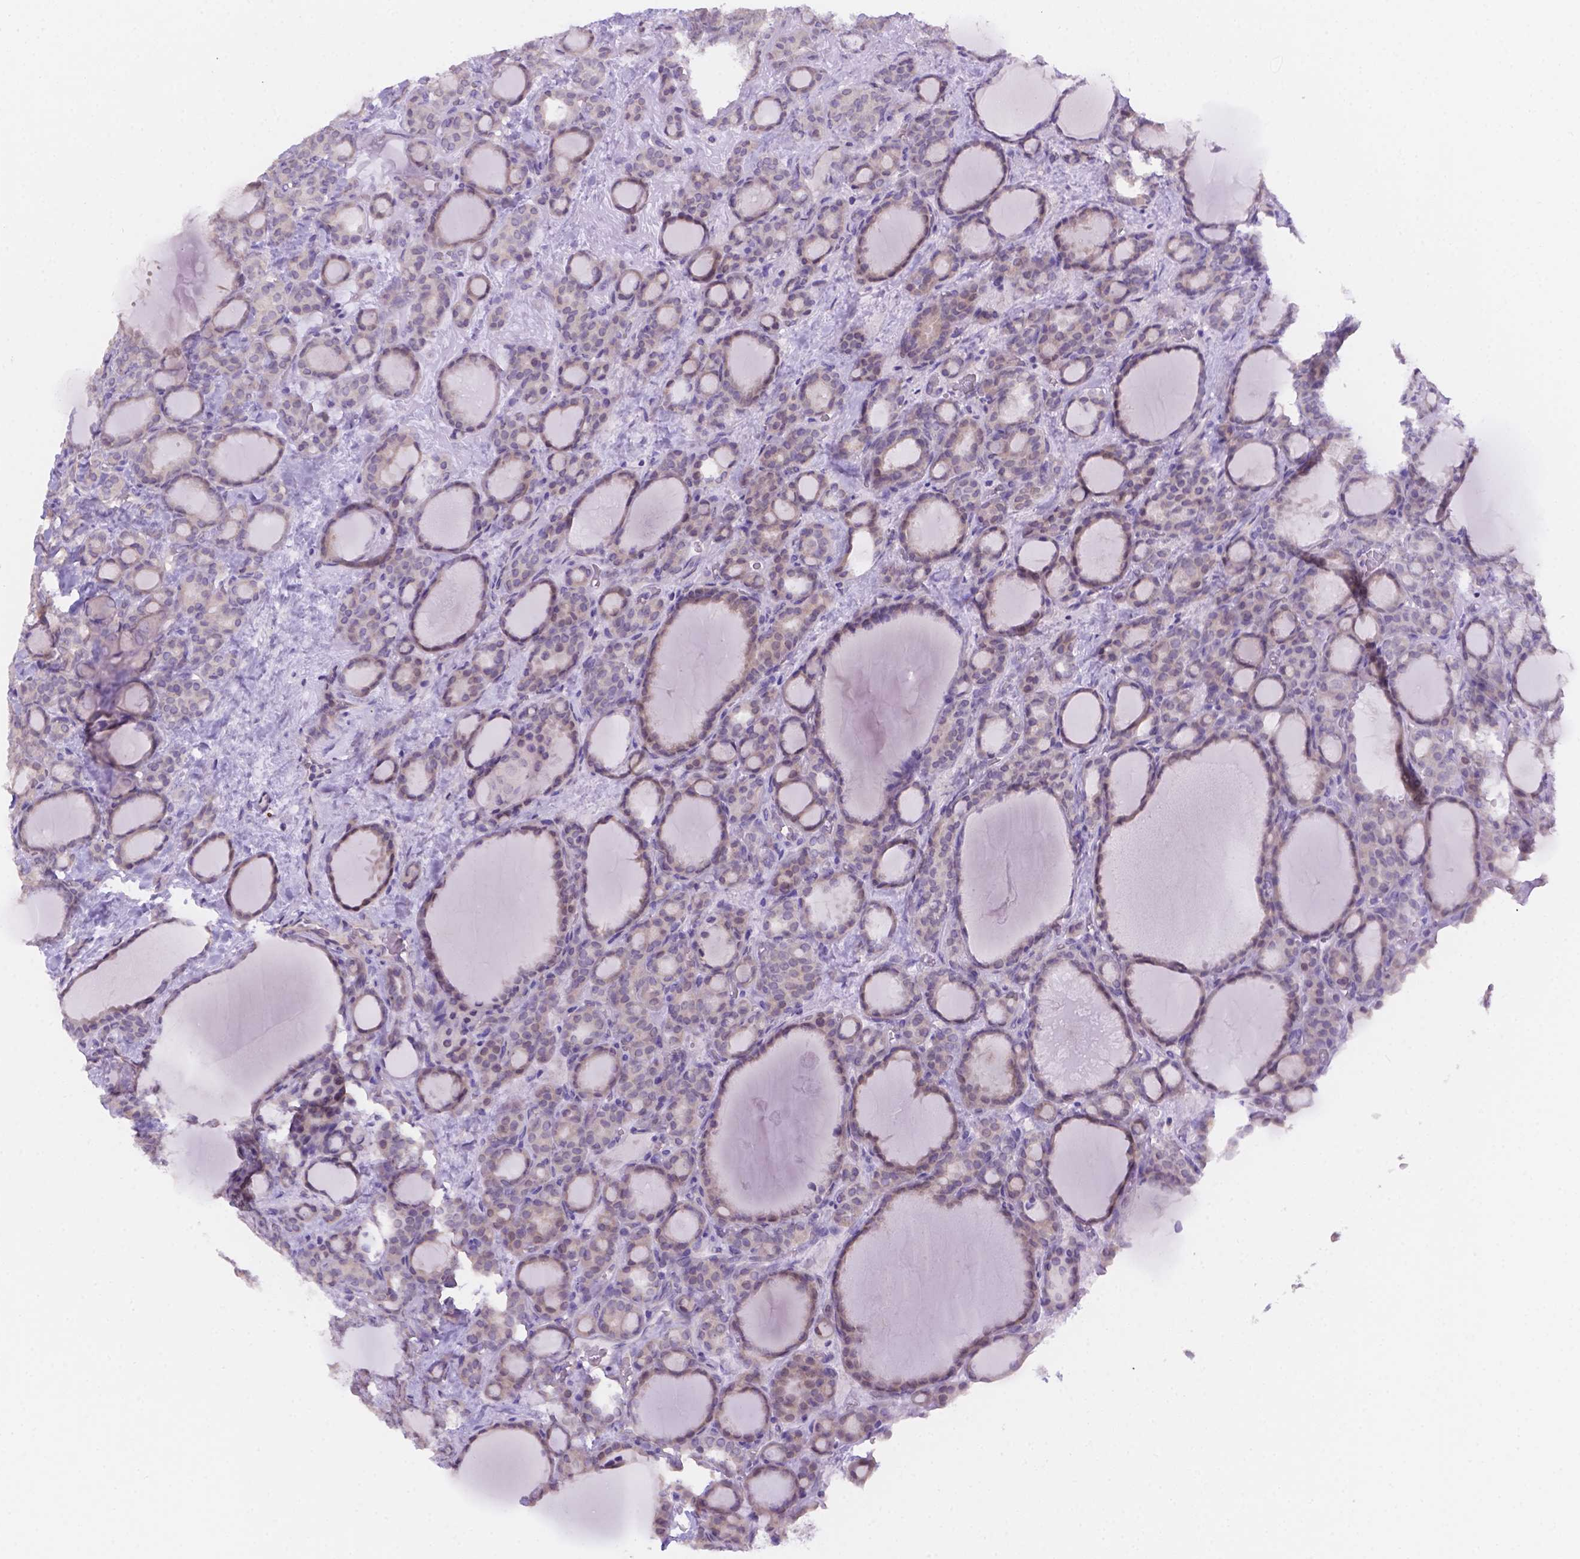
{"staining": {"intensity": "negative", "quantity": "none", "location": "none"}, "tissue": "thyroid cancer", "cell_type": "Tumor cells", "image_type": "cancer", "snomed": [{"axis": "morphology", "description": "Normal tissue, NOS"}, {"axis": "morphology", "description": "Follicular adenoma carcinoma, NOS"}, {"axis": "topography", "description": "Thyroid gland"}], "caption": "Immunohistochemical staining of thyroid cancer (follicular adenoma carcinoma) demonstrates no significant staining in tumor cells. Brightfield microscopy of immunohistochemistry stained with DAB (3,3'-diaminobenzidine) (brown) and hematoxylin (blue), captured at high magnification.", "gene": "CD96", "patient": {"sex": "female", "age": 31}}